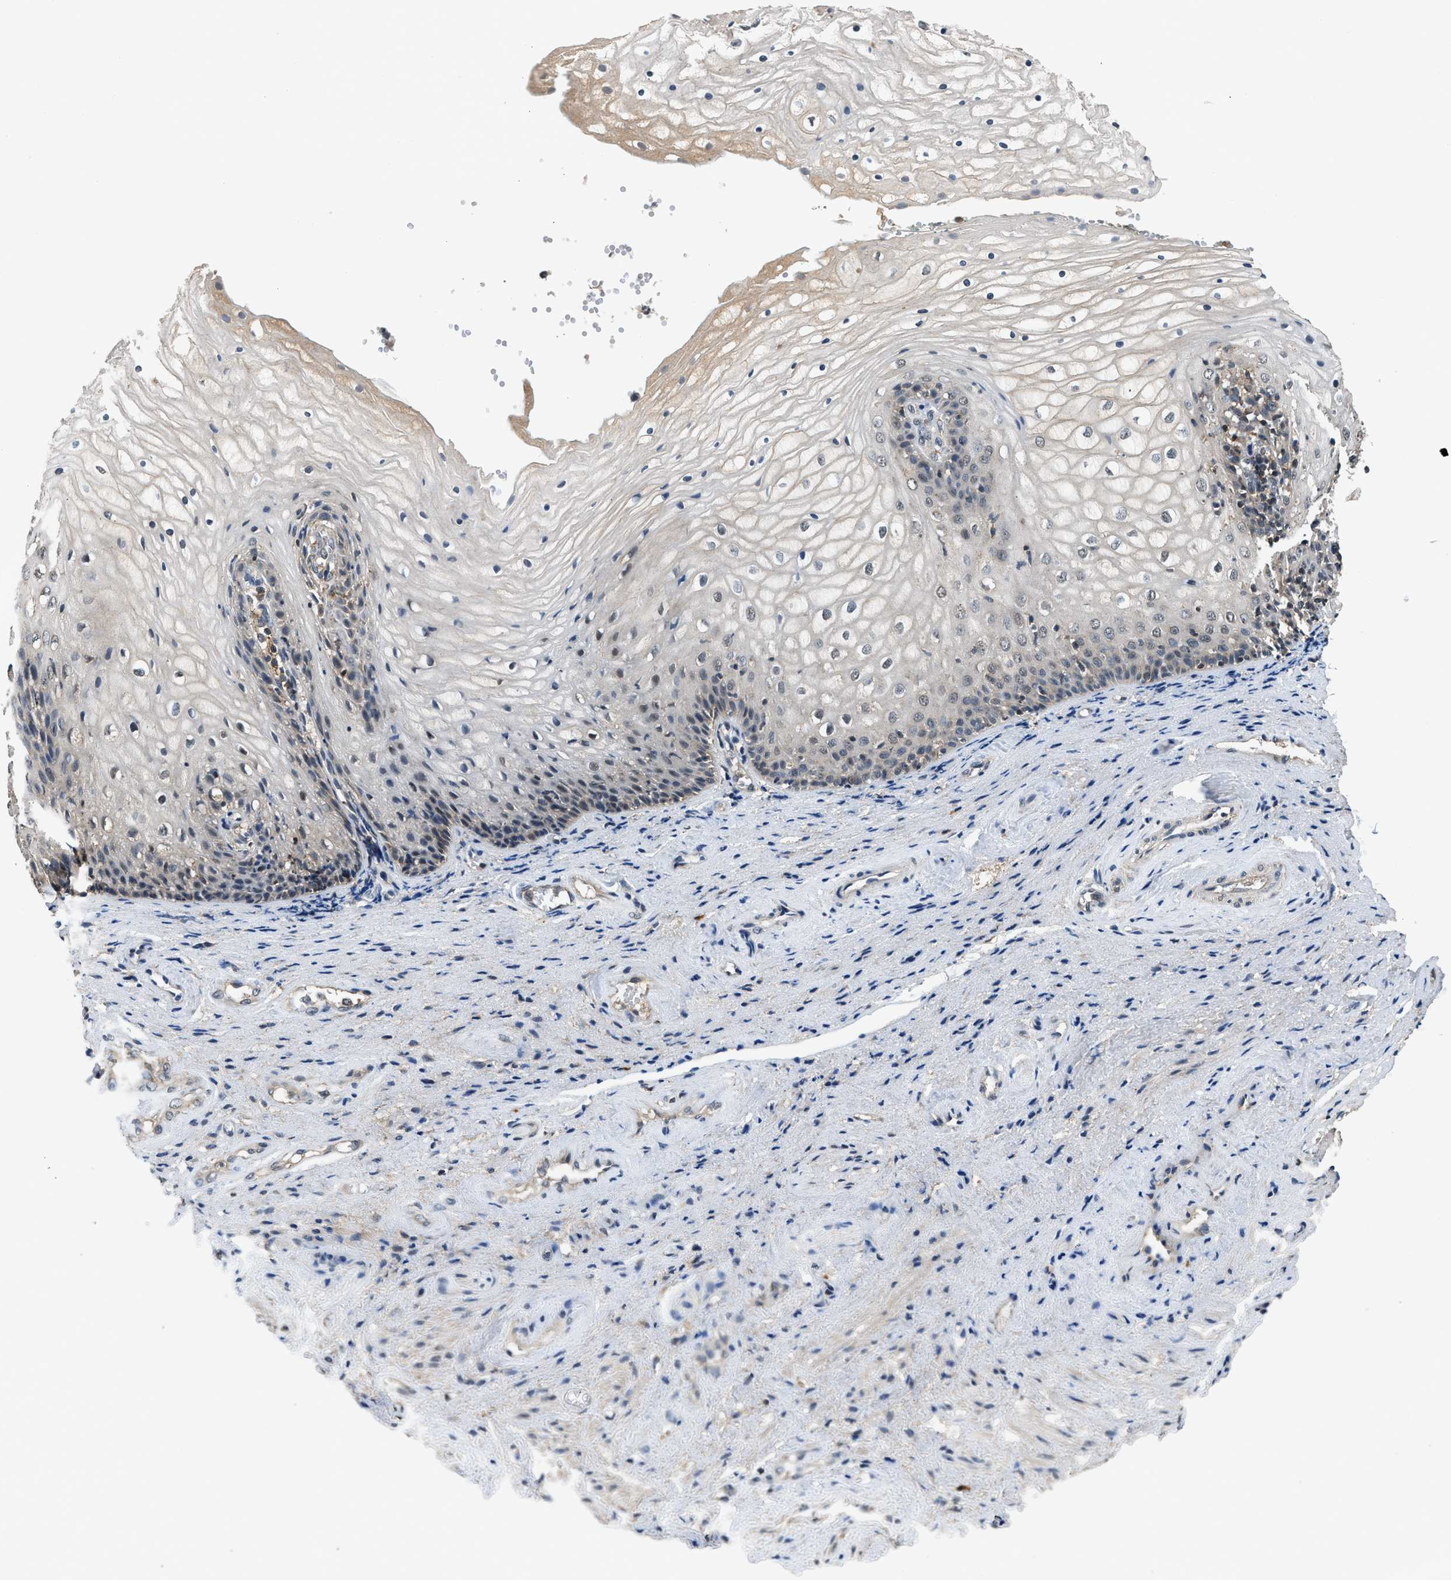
{"staining": {"intensity": "negative", "quantity": "none", "location": "none"}, "tissue": "vagina", "cell_type": "Squamous epithelial cells", "image_type": "normal", "snomed": [{"axis": "morphology", "description": "Normal tissue, NOS"}, {"axis": "topography", "description": "Vagina"}], "caption": "DAB (3,3'-diaminobenzidine) immunohistochemical staining of benign vagina reveals no significant positivity in squamous epithelial cells.", "gene": "SLC15A4", "patient": {"sex": "female", "age": 34}}